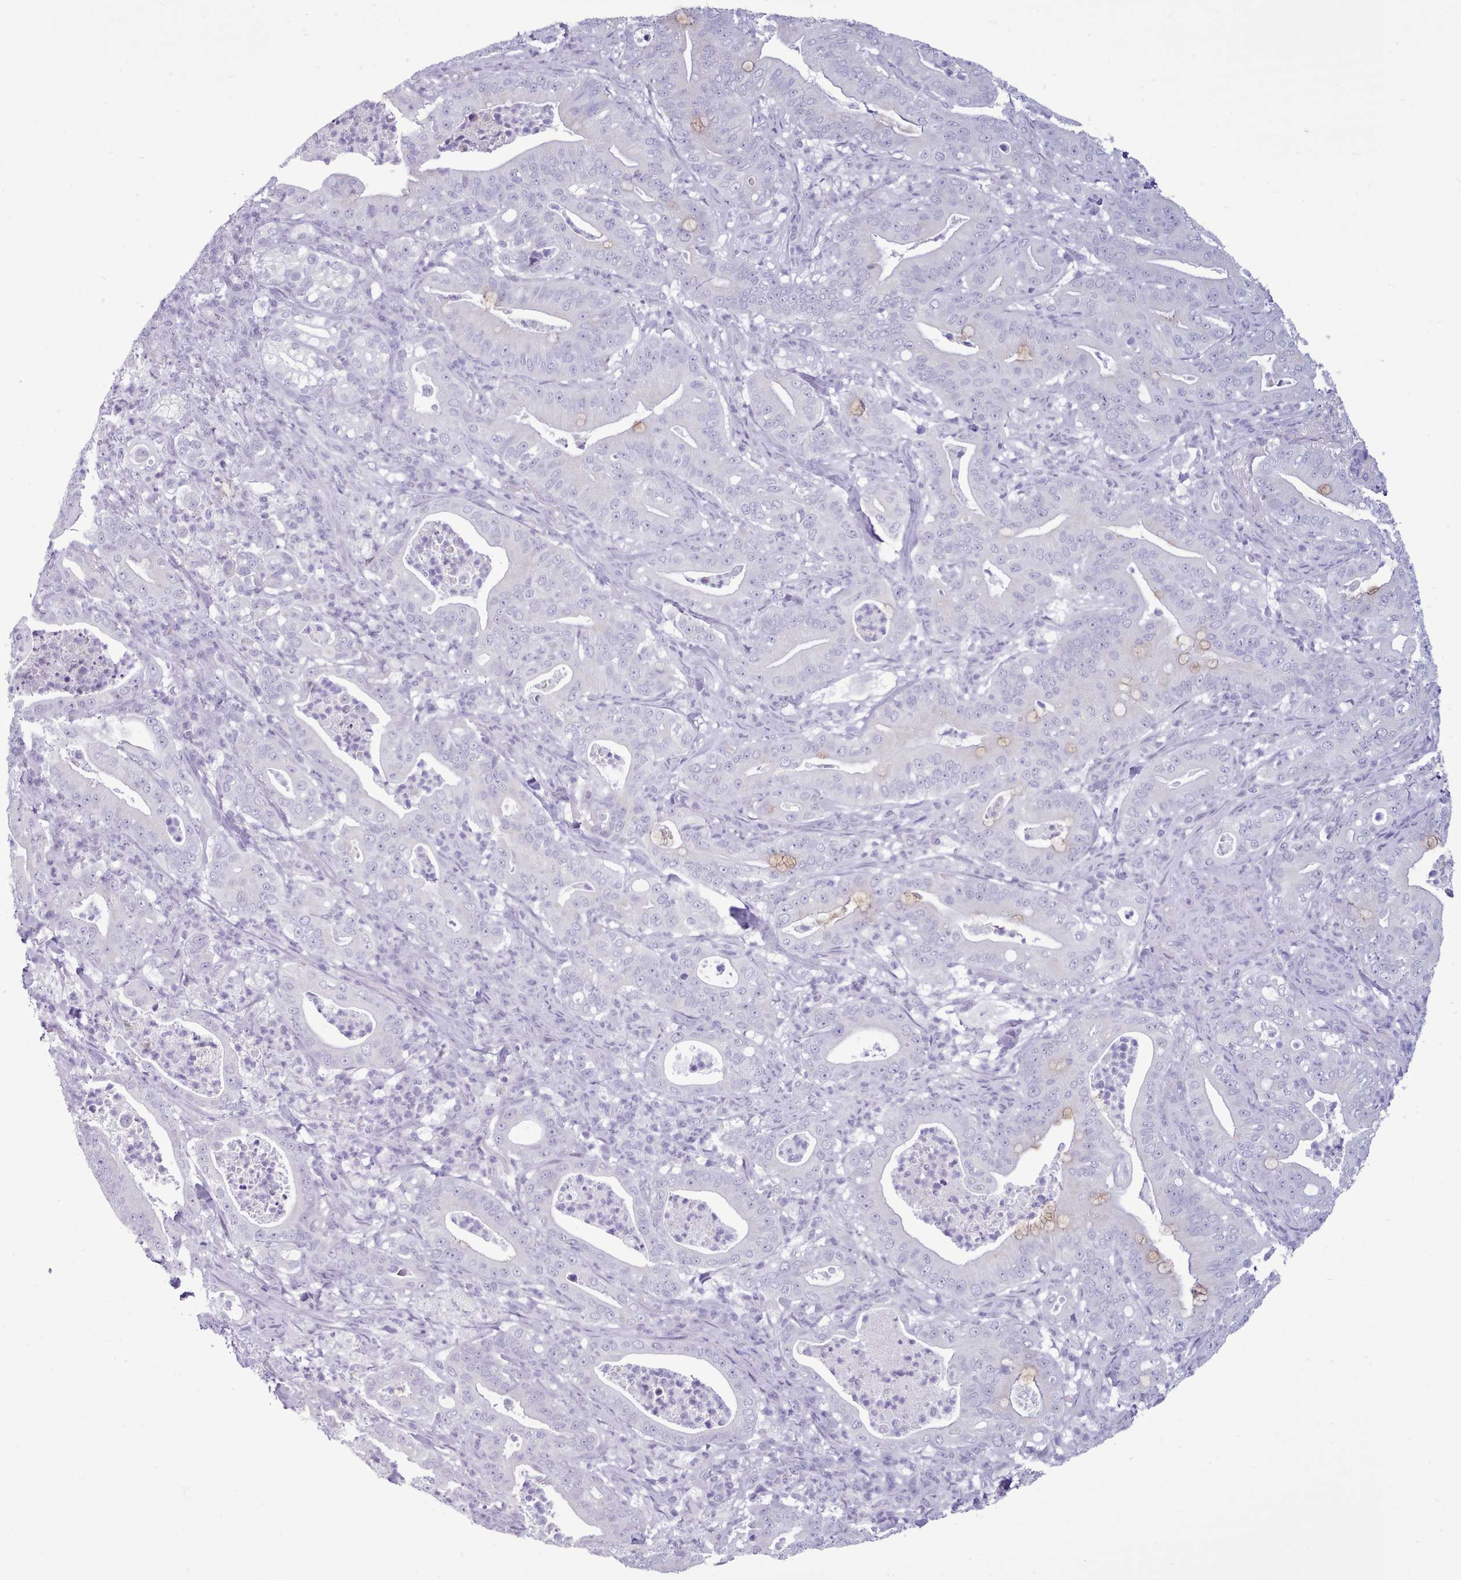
{"staining": {"intensity": "negative", "quantity": "none", "location": "none"}, "tissue": "pancreatic cancer", "cell_type": "Tumor cells", "image_type": "cancer", "snomed": [{"axis": "morphology", "description": "Adenocarcinoma, NOS"}, {"axis": "topography", "description": "Pancreas"}], "caption": "Protein analysis of adenocarcinoma (pancreatic) reveals no significant positivity in tumor cells.", "gene": "FBXO48", "patient": {"sex": "male", "age": 71}}